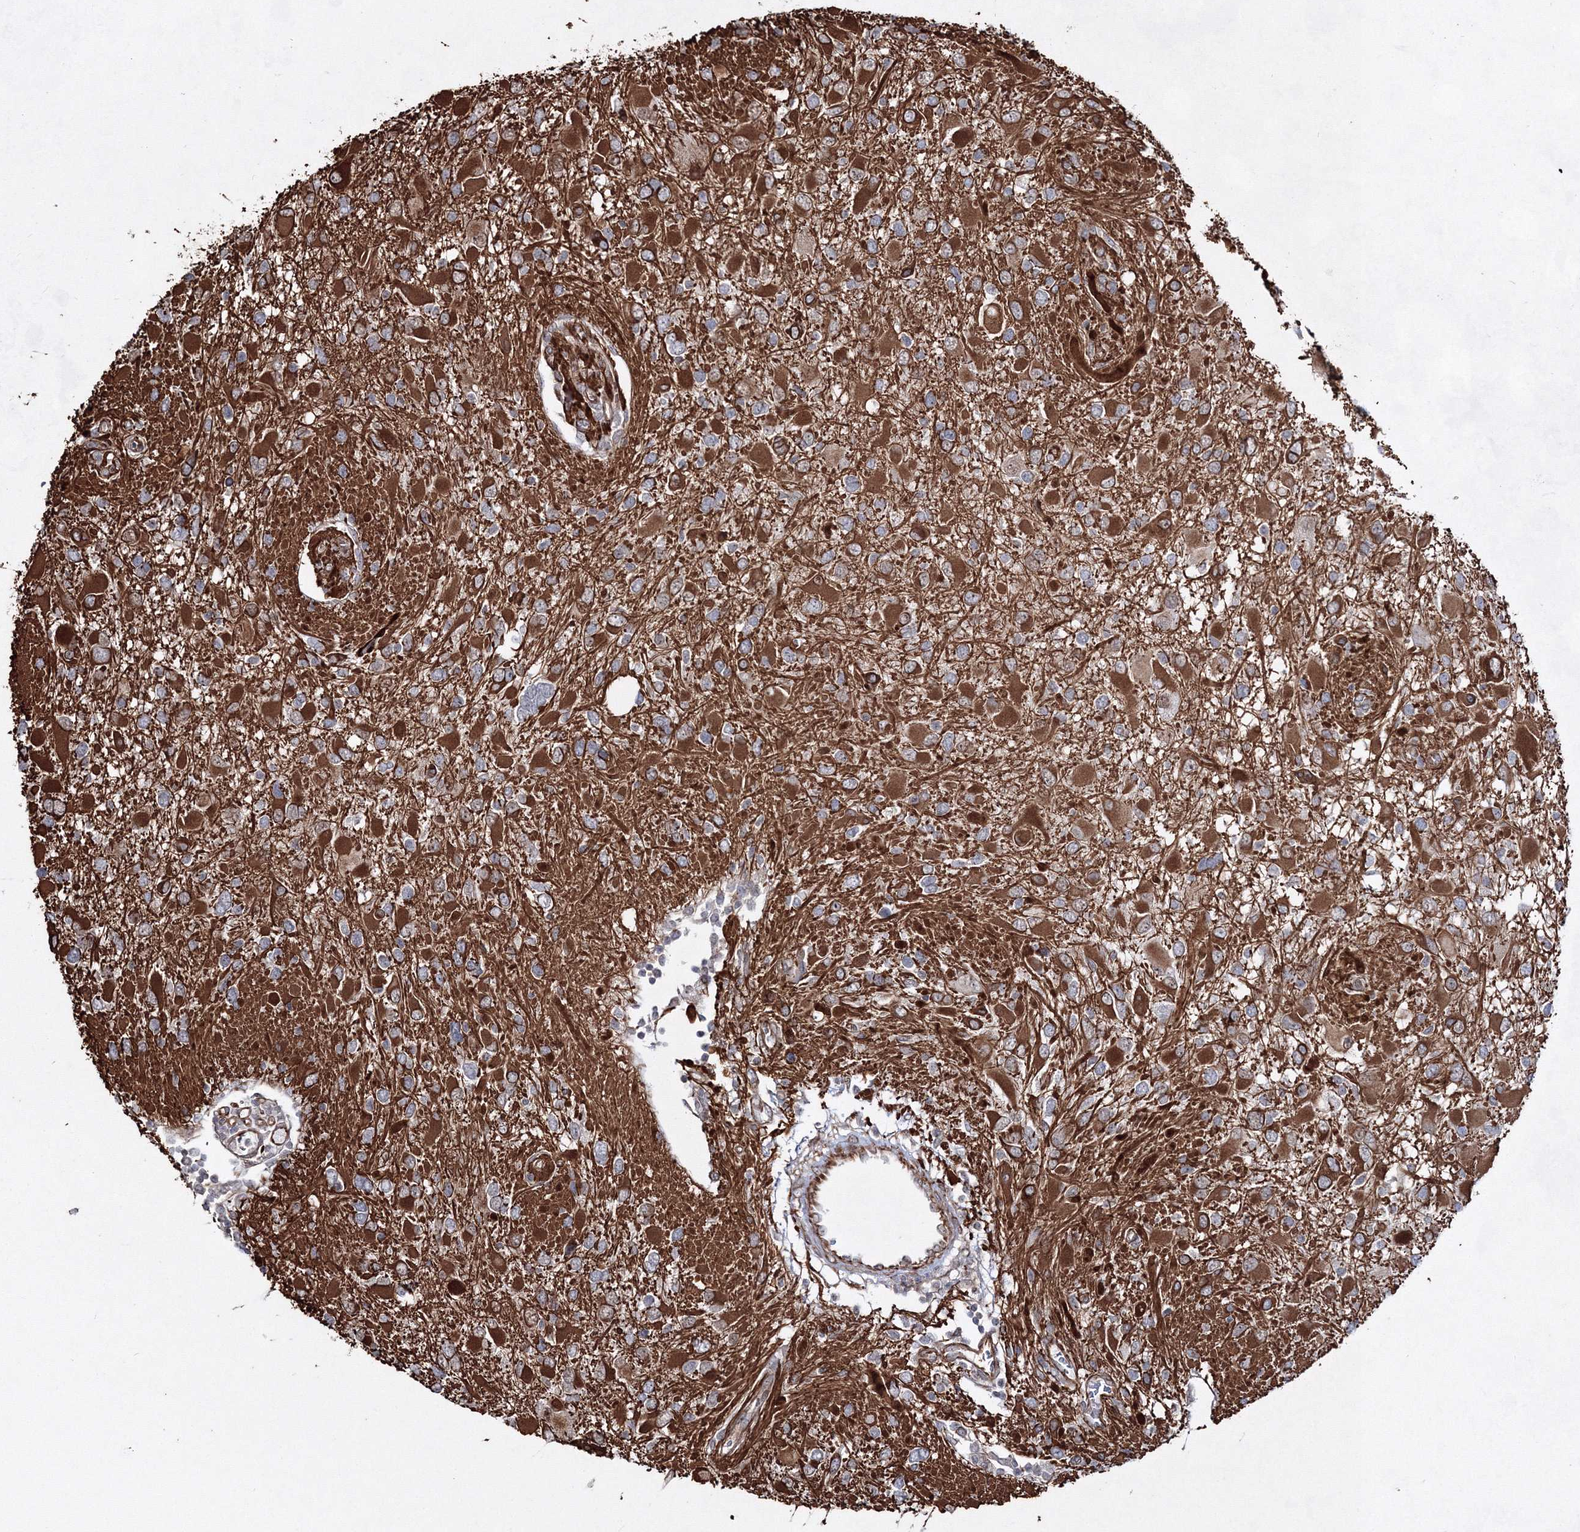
{"staining": {"intensity": "moderate", "quantity": "<25%", "location": "cytoplasmic/membranous"}, "tissue": "glioma", "cell_type": "Tumor cells", "image_type": "cancer", "snomed": [{"axis": "morphology", "description": "Glioma, malignant, High grade"}, {"axis": "topography", "description": "Brain"}], "caption": "A brown stain labels moderate cytoplasmic/membranous expression of a protein in malignant glioma (high-grade) tumor cells.", "gene": "SNIP1", "patient": {"sex": "male", "age": 53}}